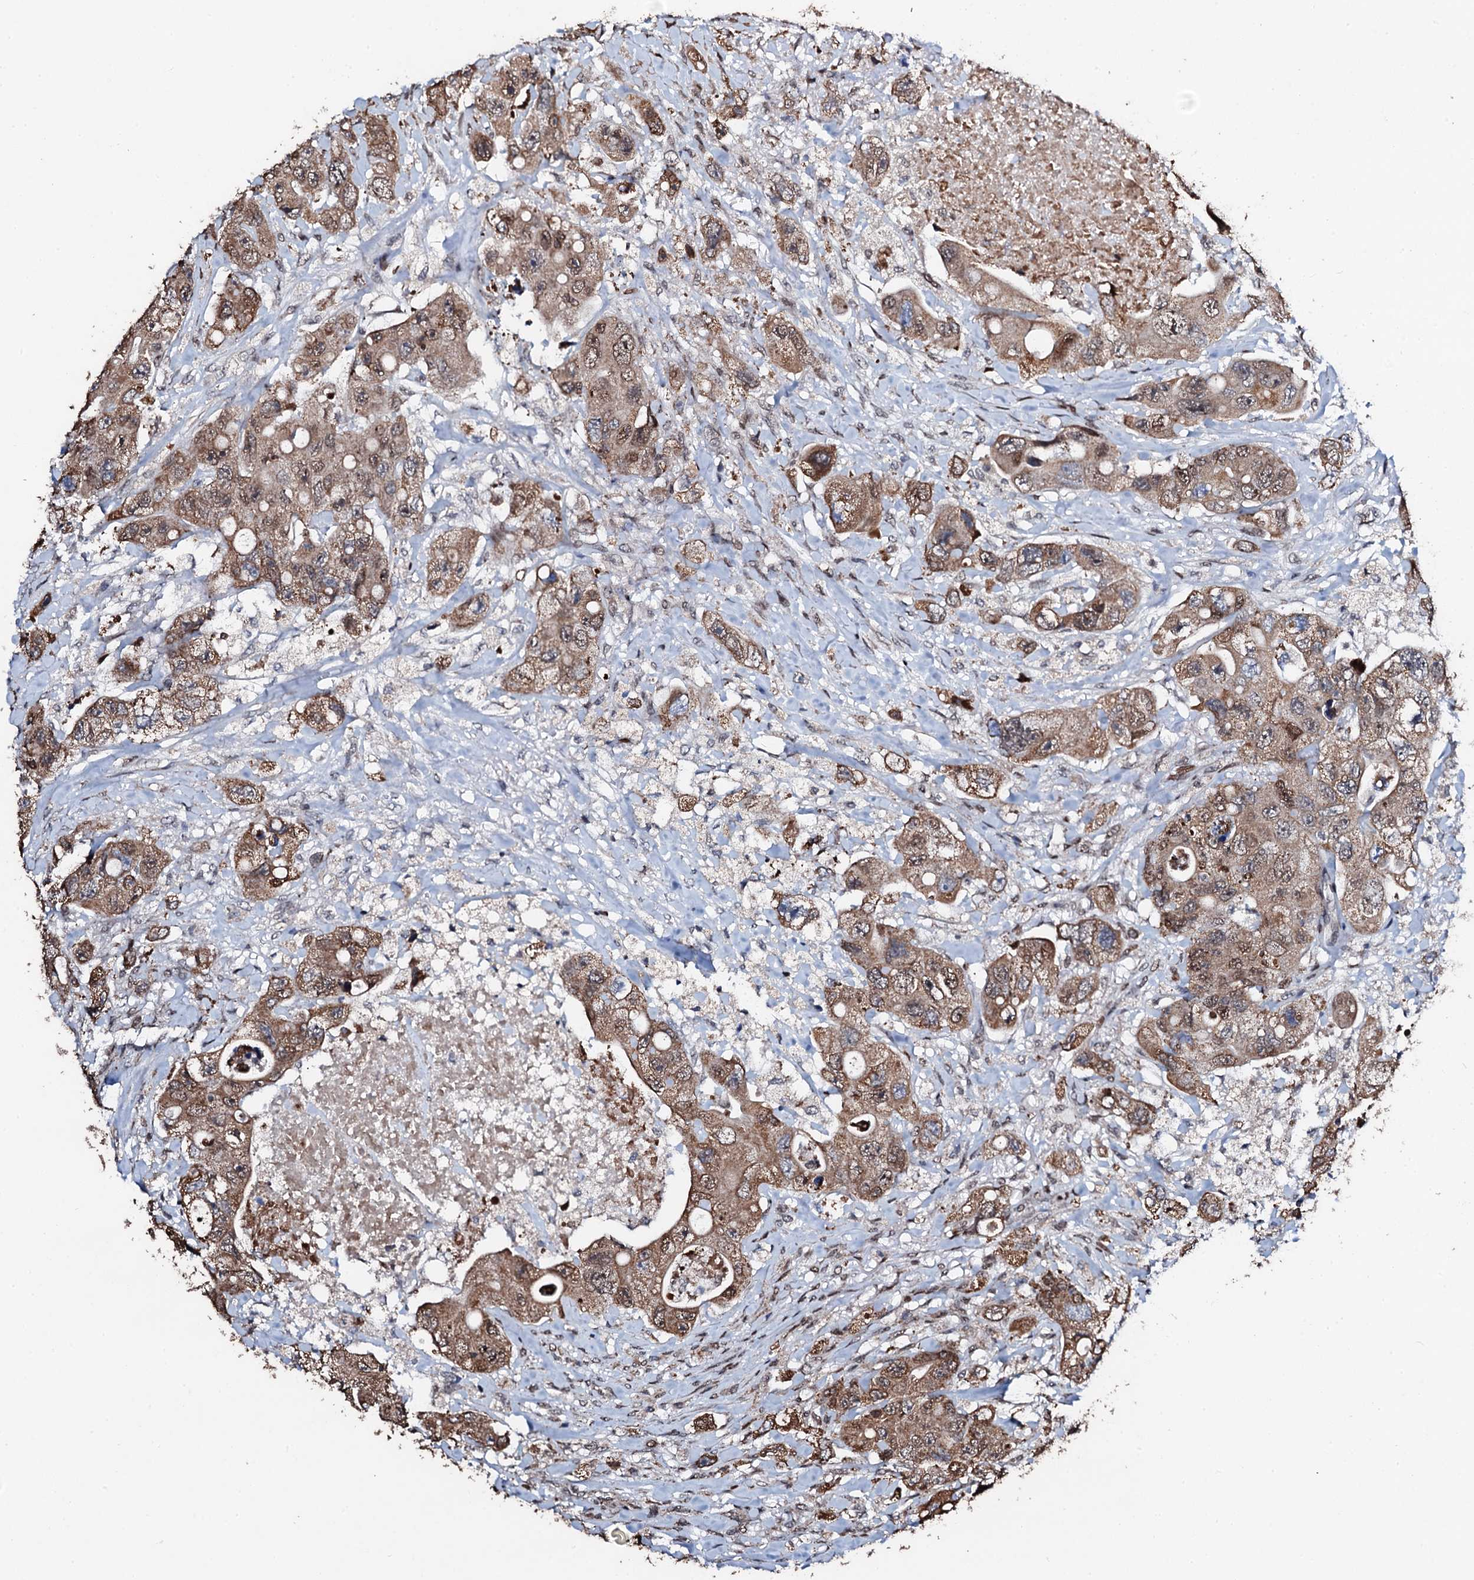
{"staining": {"intensity": "moderate", "quantity": ">75%", "location": "cytoplasmic/membranous,nuclear"}, "tissue": "colorectal cancer", "cell_type": "Tumor cells", "image_type": "cancer", "snomed": [{"axis": "morphology", "description": "Adenocarcinoma, NOS"}, {"axis": "topography", "description": "Colon"}], "caption": "The photomicrograph exhibits immunohistochemical staining of colorectal cancer (adenocarcinoma). There is moderate cytoplasmic/membranous and nuclear positivity is appreciated in approximately >75% of tumor cells. The protein of interest is stained brown, and the nuclei are stained in blue (DAB IHC with brightfield microscopy, high magnification).", "gene": "KIF18A", "patient": {"sex": "female", "age": 46}}